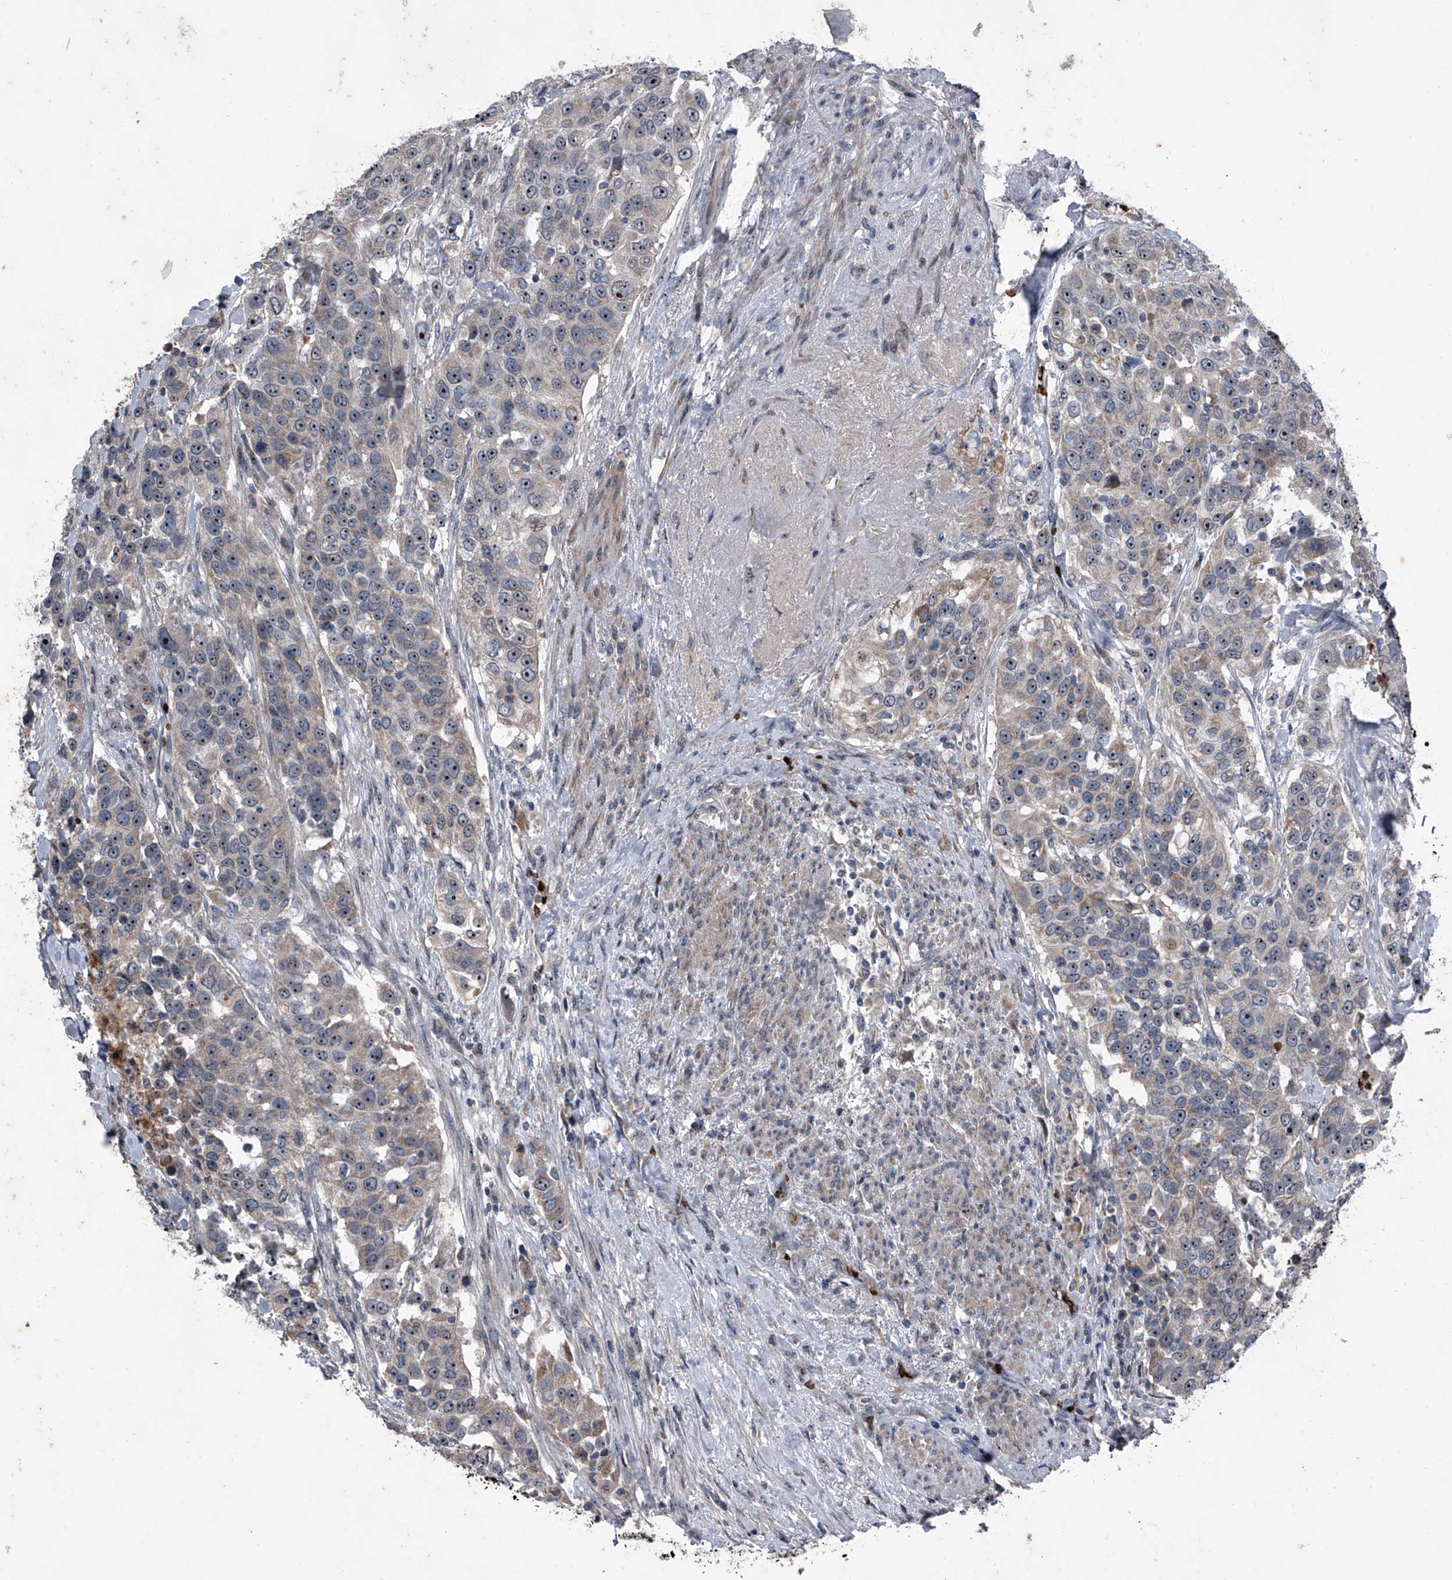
{"staining": {"intensity": "moderate", "quantity": "25%-75%", "location": "nuclear"}, "tissue": "urothelial cancer", "cell_type": "Tumor cells", "image_type": "cancer", "snomed": [{"axis": "morphology", "description": "Urothelial carcinoma, High grade"}, {"axis": "topography", "description": "Urinary bladder"}], "caption": "Brown immunohistochemical staining in high-grade urothelial carcinoma demonstrates moderate nuclear staining in approximately 25%-75% of tumor cells. Immunohistochemistry stains the protein in brown and the nuclei are stained blue.", "gene": "CEP85L", "patient": {"sex": "female", "age": 80}}